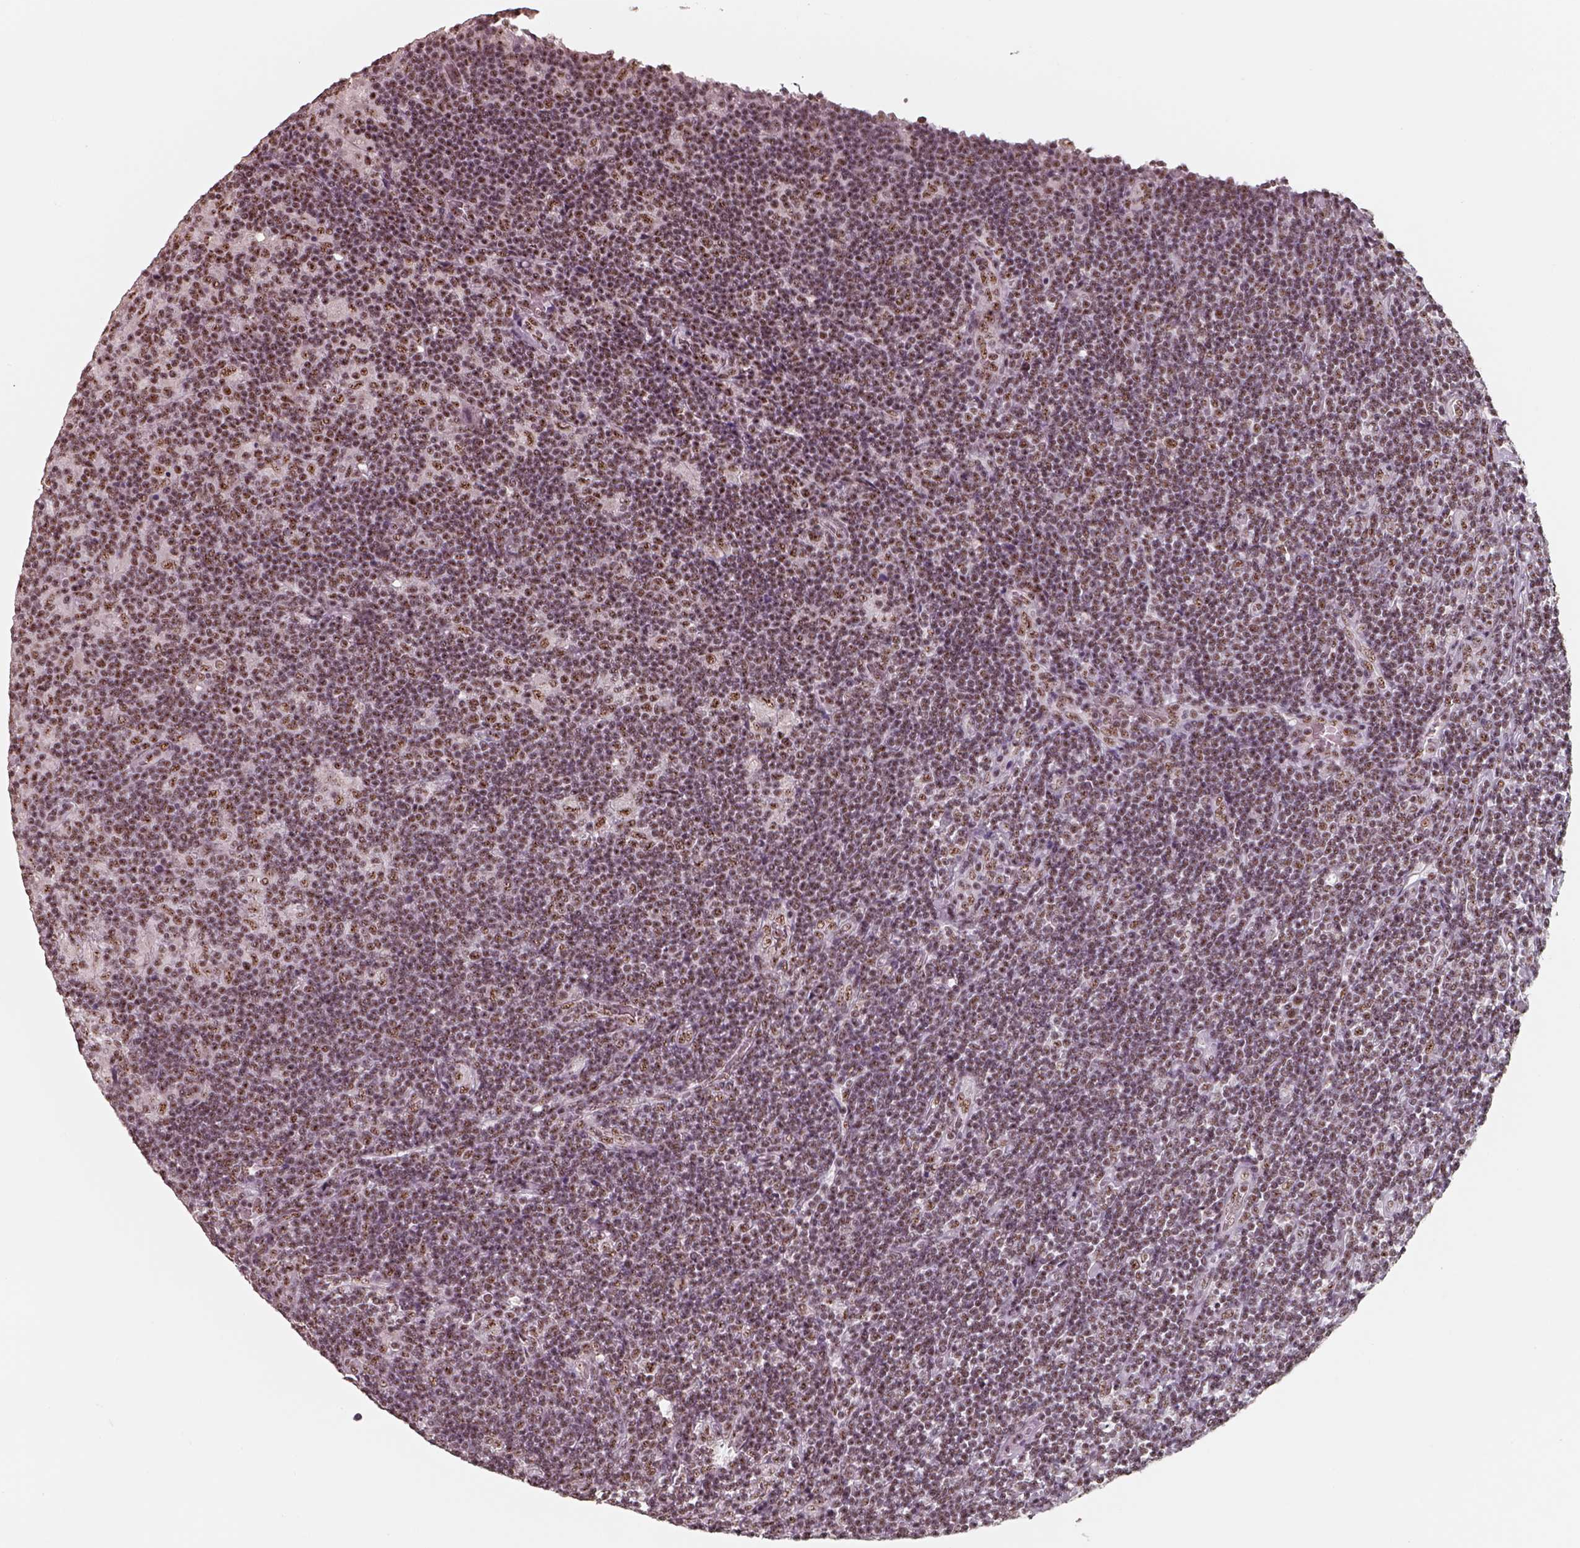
{"staining": {"intensity": "moderate", "quantity": ">75%", "location": "nuclear"}, "tissue": "lymphoma", "cell_type": "Tumor cells", "image_type": "cancer", "snomed": [{"axis": "morphology", "description": "Hodgkin's disease, NOS"}, {"axis": "topography", "description": "Lymph node"}], "caption": "This histopathology image displays lymphoma stained with IHC to label a protein in brown. The nuclear of tumor cells show moderate positivity for the protein. Nuclei are counter-stained blue.", "gene": "ATXN7L3", "patient": {"sex": "male", "age": 40}}